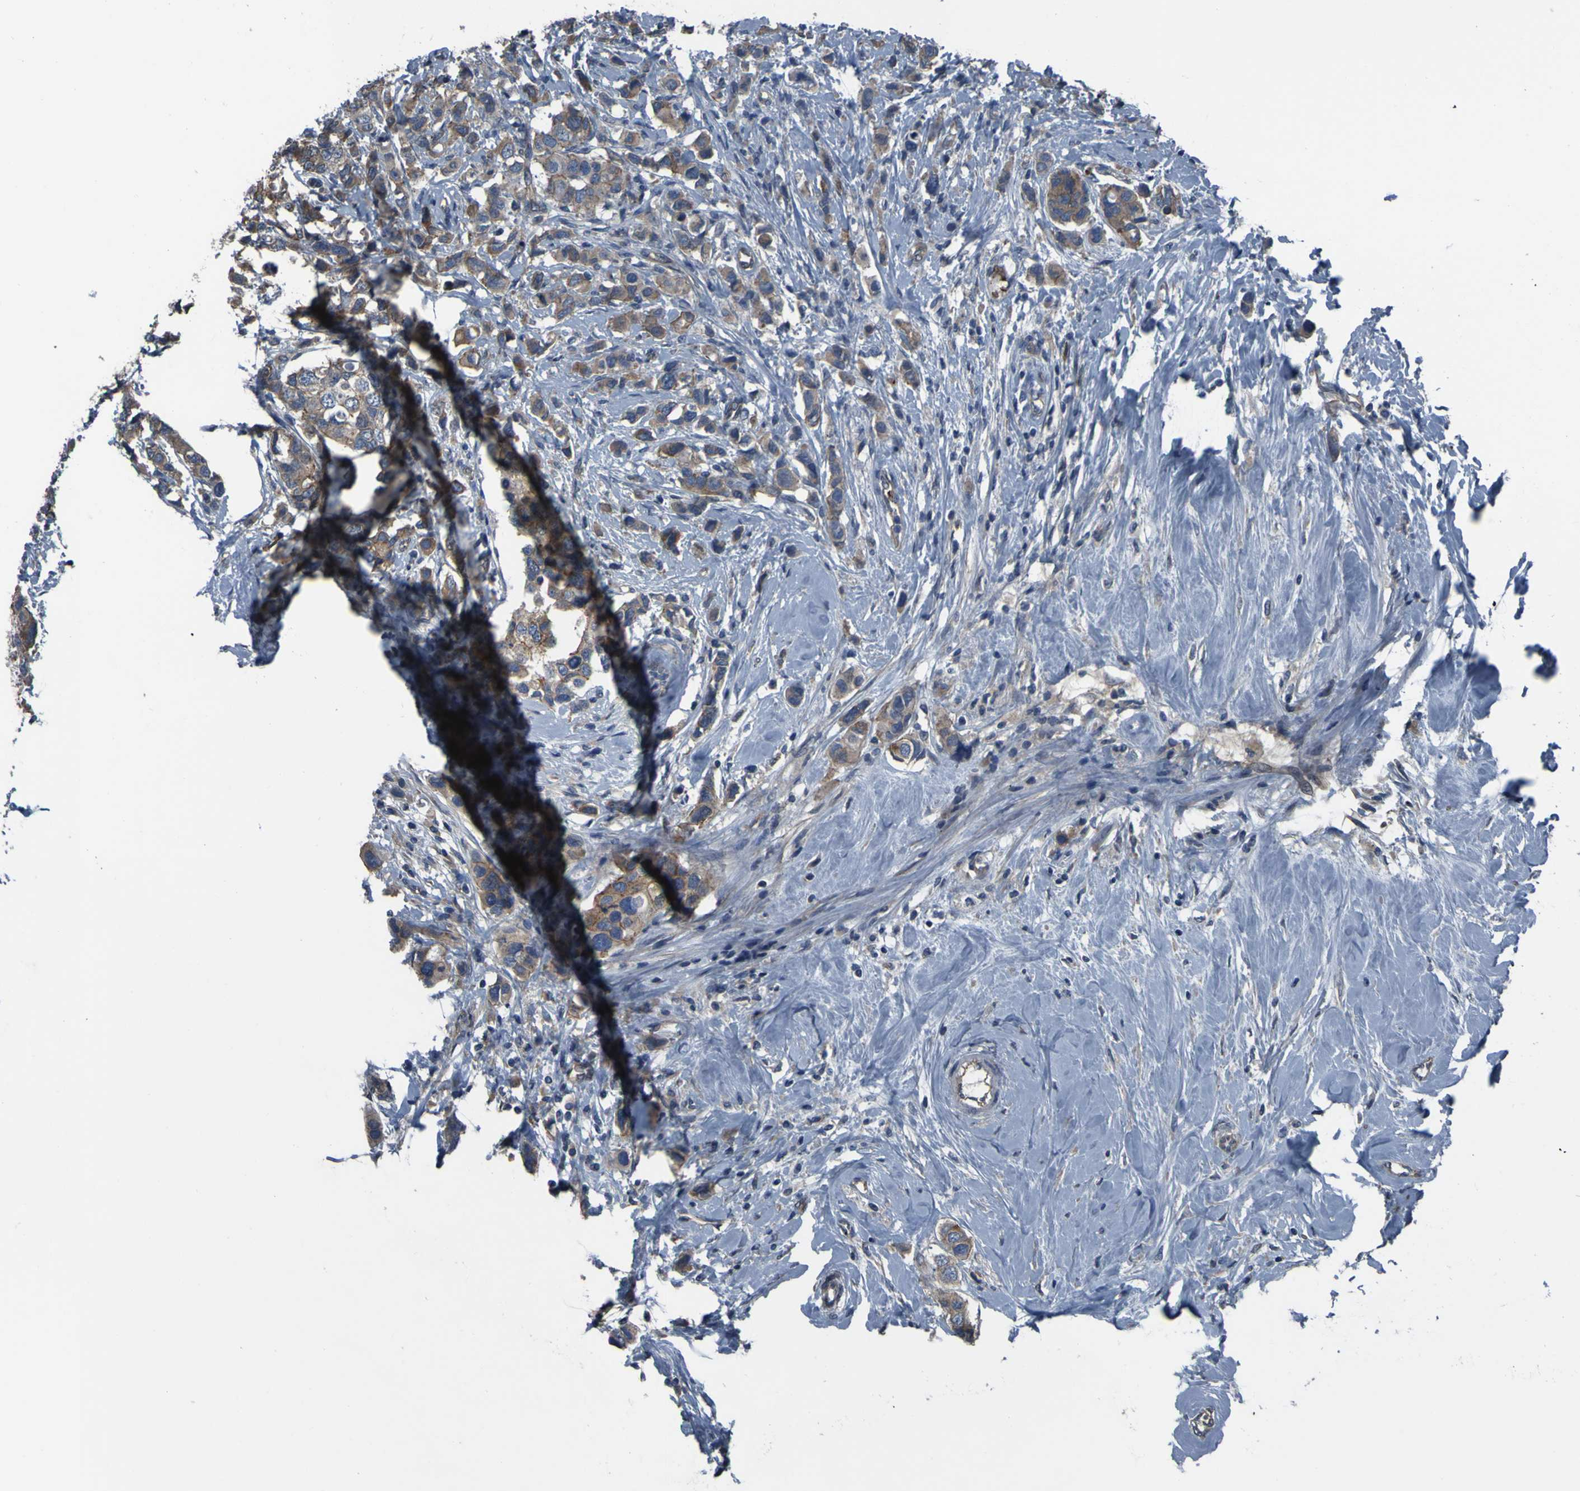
{"staining": {"intensity": "weak", "quantity": ">75%", "location": "cytoplasmic/membranous"}, "tissue": "breast cancer", "cell_type": "Tumor cells", "image_type": "cancer", "snomed": [{"axis": "morphology", "description": "Normal tissue, NOS"}, {"axis": "morphology", "description": "Duct carcinoma"}, {"axis": "topography", "description": "Breast"}], "caption": "Intraductal carcinoma (breast) tissue demonstrates weak cytoplasmic/membranous expression in approximately >75% of tumor cells", "gene": "GRAMD1A", "patient": {"sex": "female", "age": 50}}